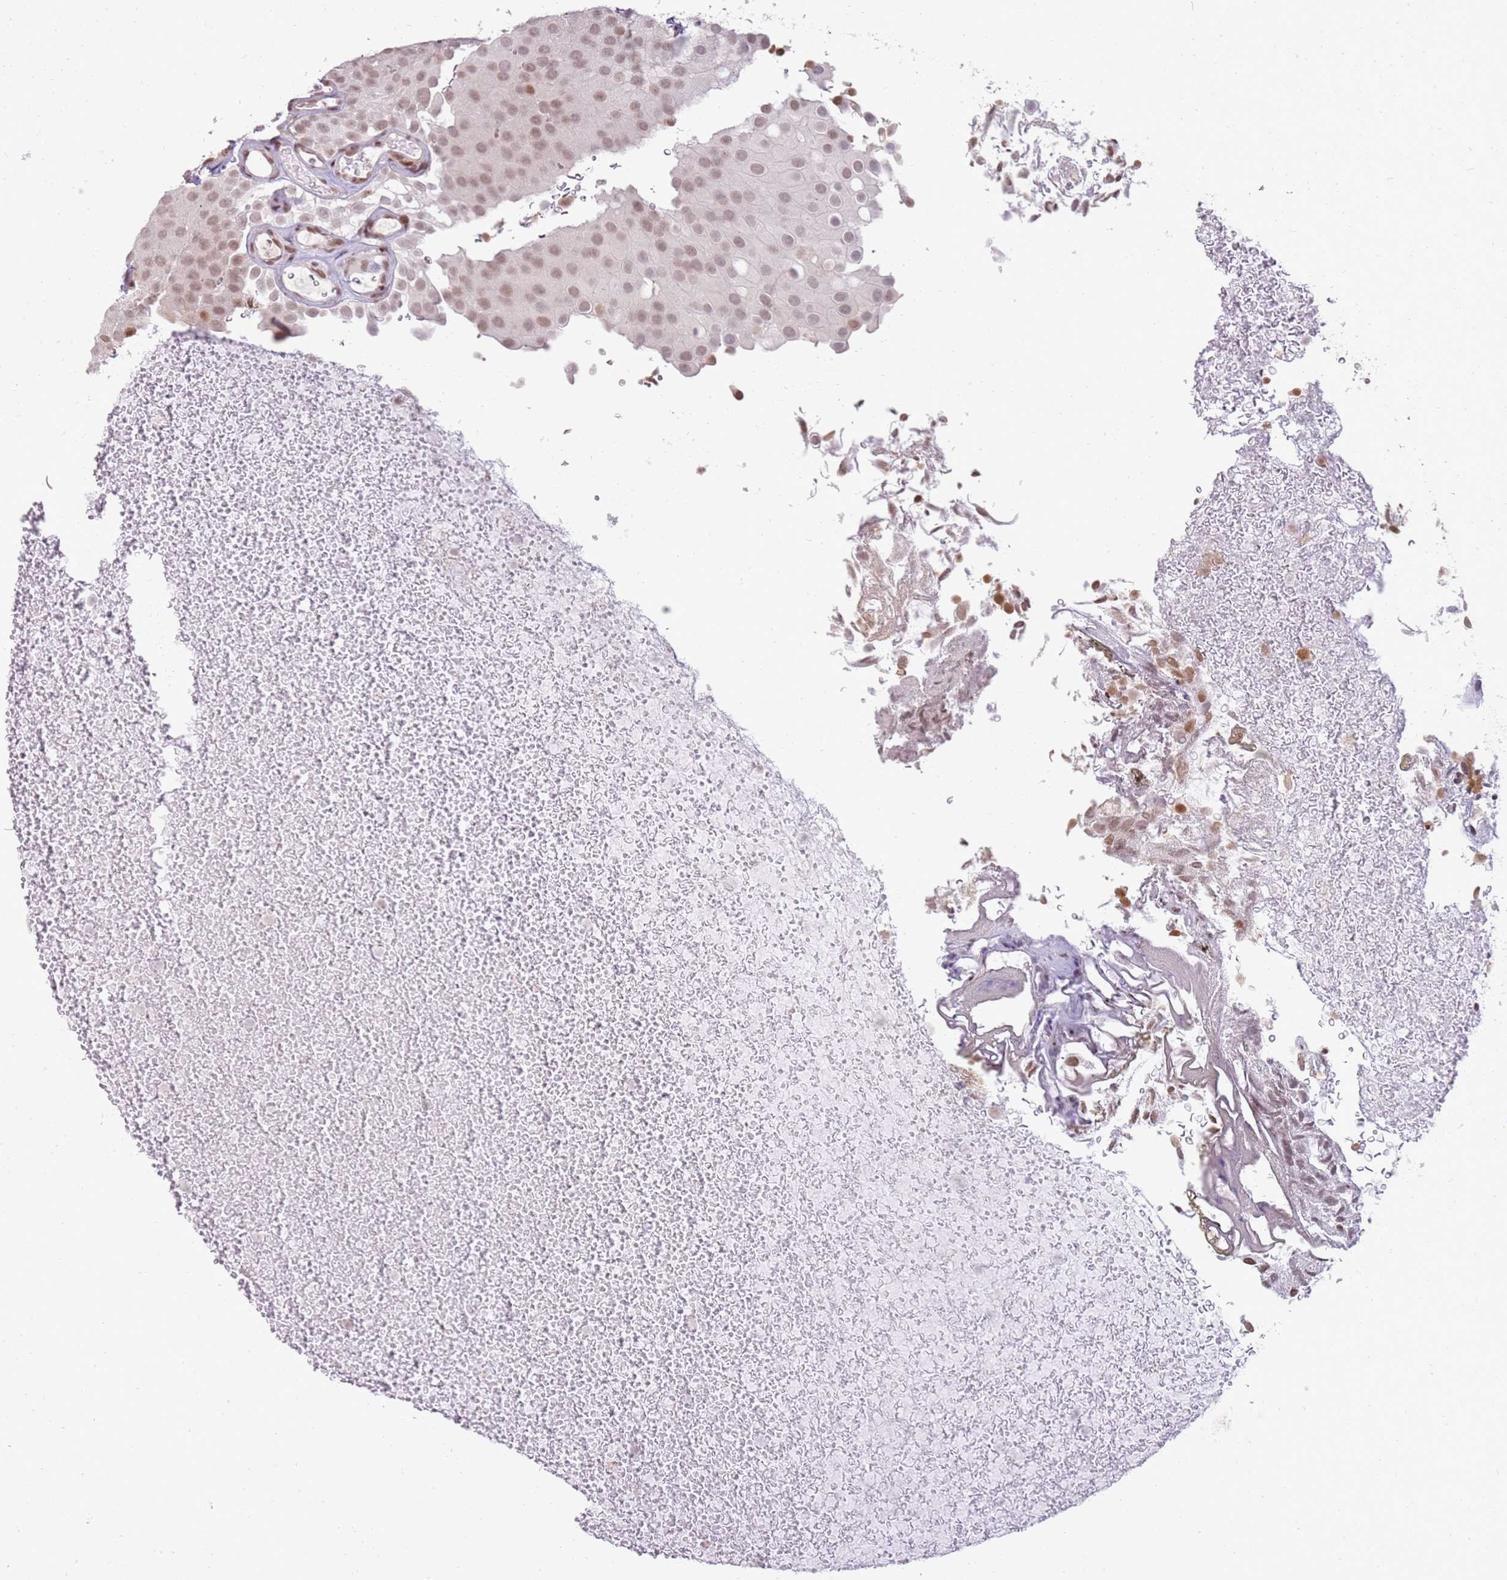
{"staining": {"intensity": "moderate", "quantity": "25%-75%", "location": "nuclear"}, "tissue": "urothelial cancer", "cell_type": "Tumor cells", "image_type": "cancer", "snomed": [{"axis": "morphology", "description": "Urothelial carcinoma, Low grade"}, {"axis": "topography", "description": "Urinary bladder"}], "caption": "This photomicrograph exhibits urothelial cancer stained with immunohistochemistry to label a protein in brown. The nuclear of tumor cells show moderate positivity for the protein. Nuclei are counter-stained blue.", "gene": "PHC2", "patient": {"sex": "male", "age": 78}}